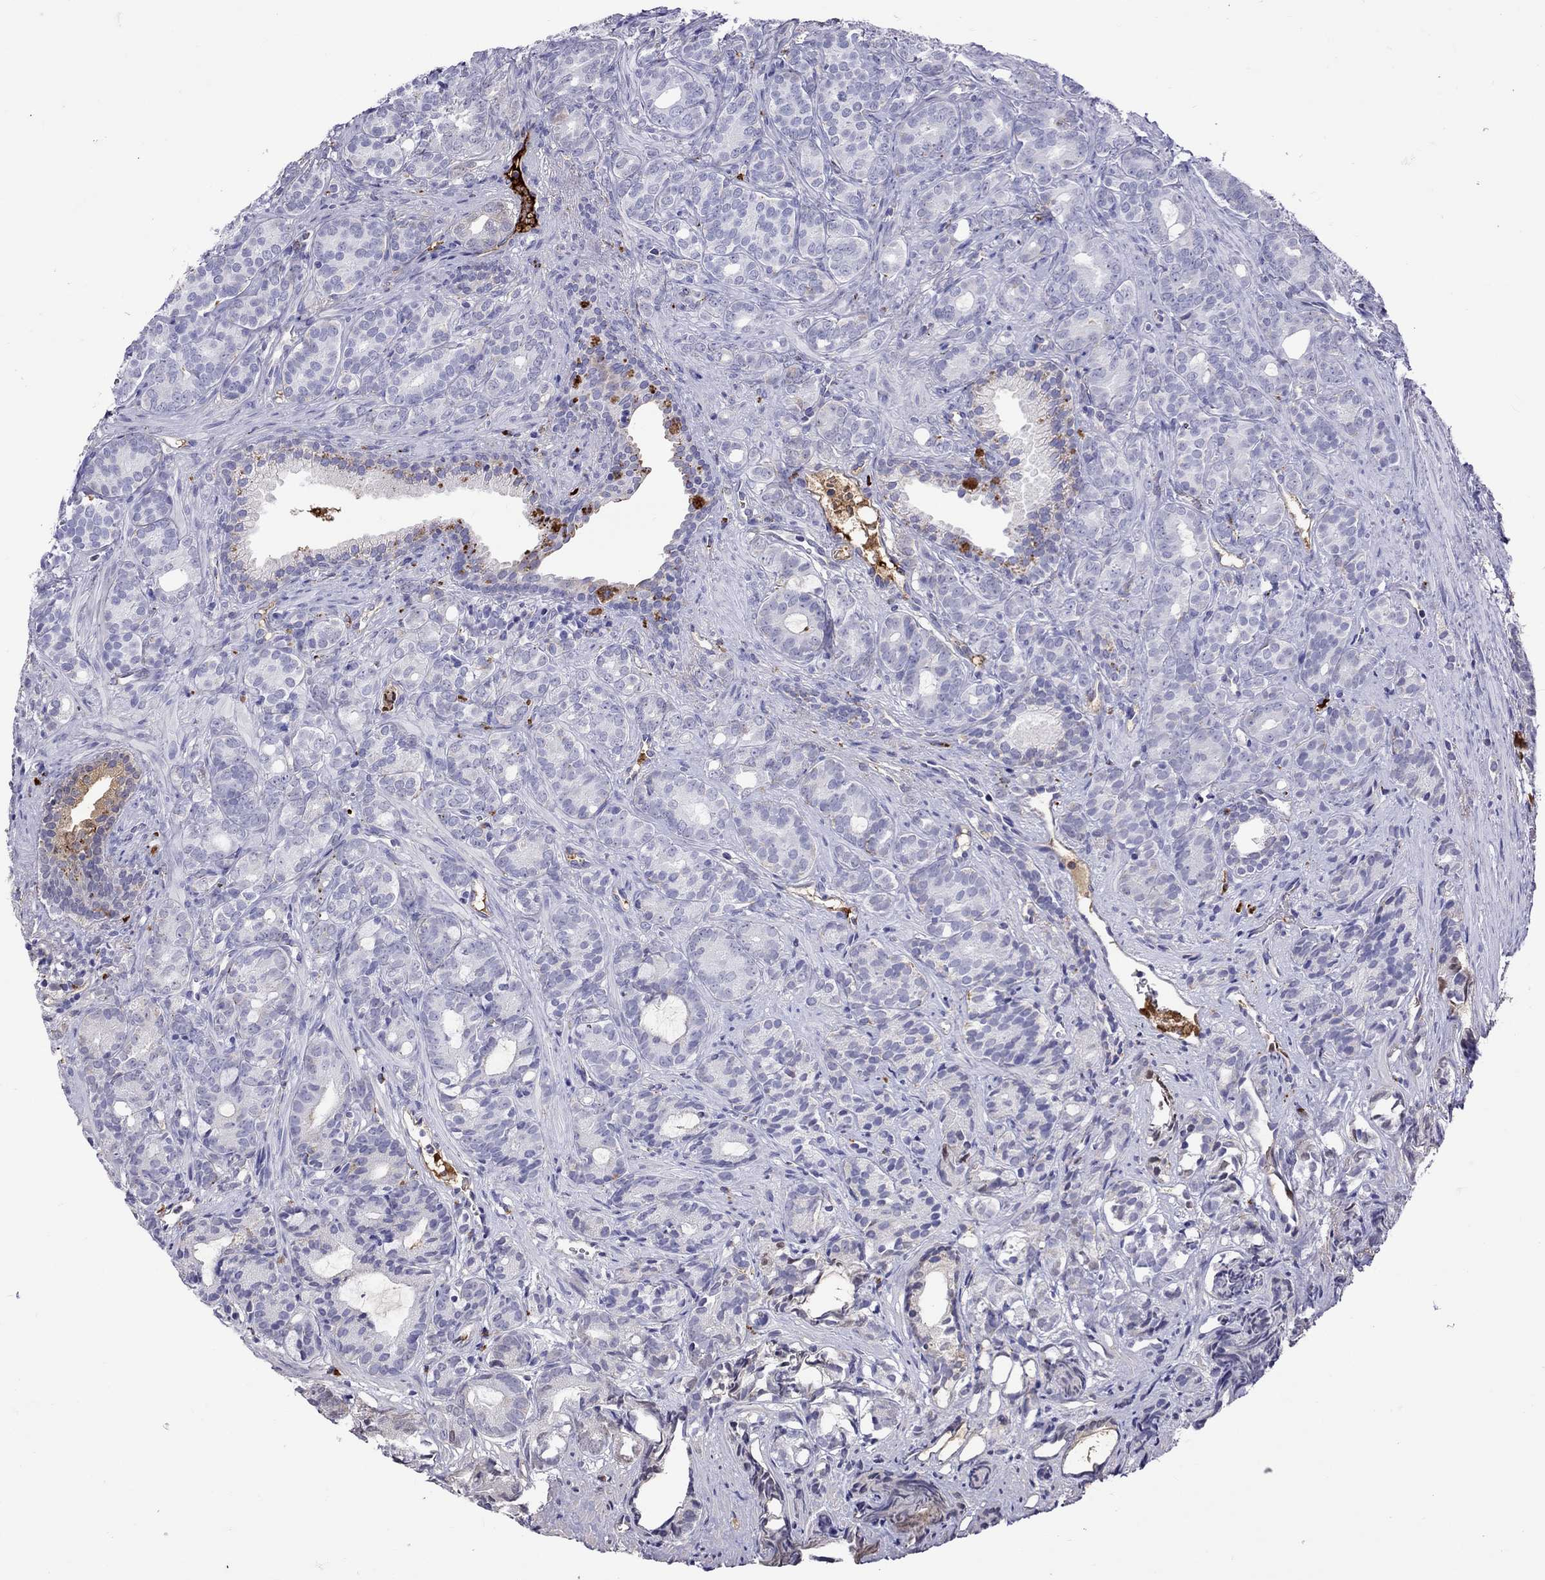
{"staining": {"intensity": "negative", "quantity": "none", "location": "none"}, "tissue": "prostate cancer", "cell_type": "Tumor cells", "image_type": "cancer", "snomed": [{"axis": "morphology", "description": "Adenocarcinoma, High grade"}, {"axis": "topography", "description": "Prostate"}], "caption": "Immunohistochemistry photomicrograph of human adenocarcinoma (high-grade) (prostate) stained for a protein (brown), which demonstrates no staining in tumor cells.", "gene": "SERPINA3", "patient": {"sex": "male", "age": 84}}